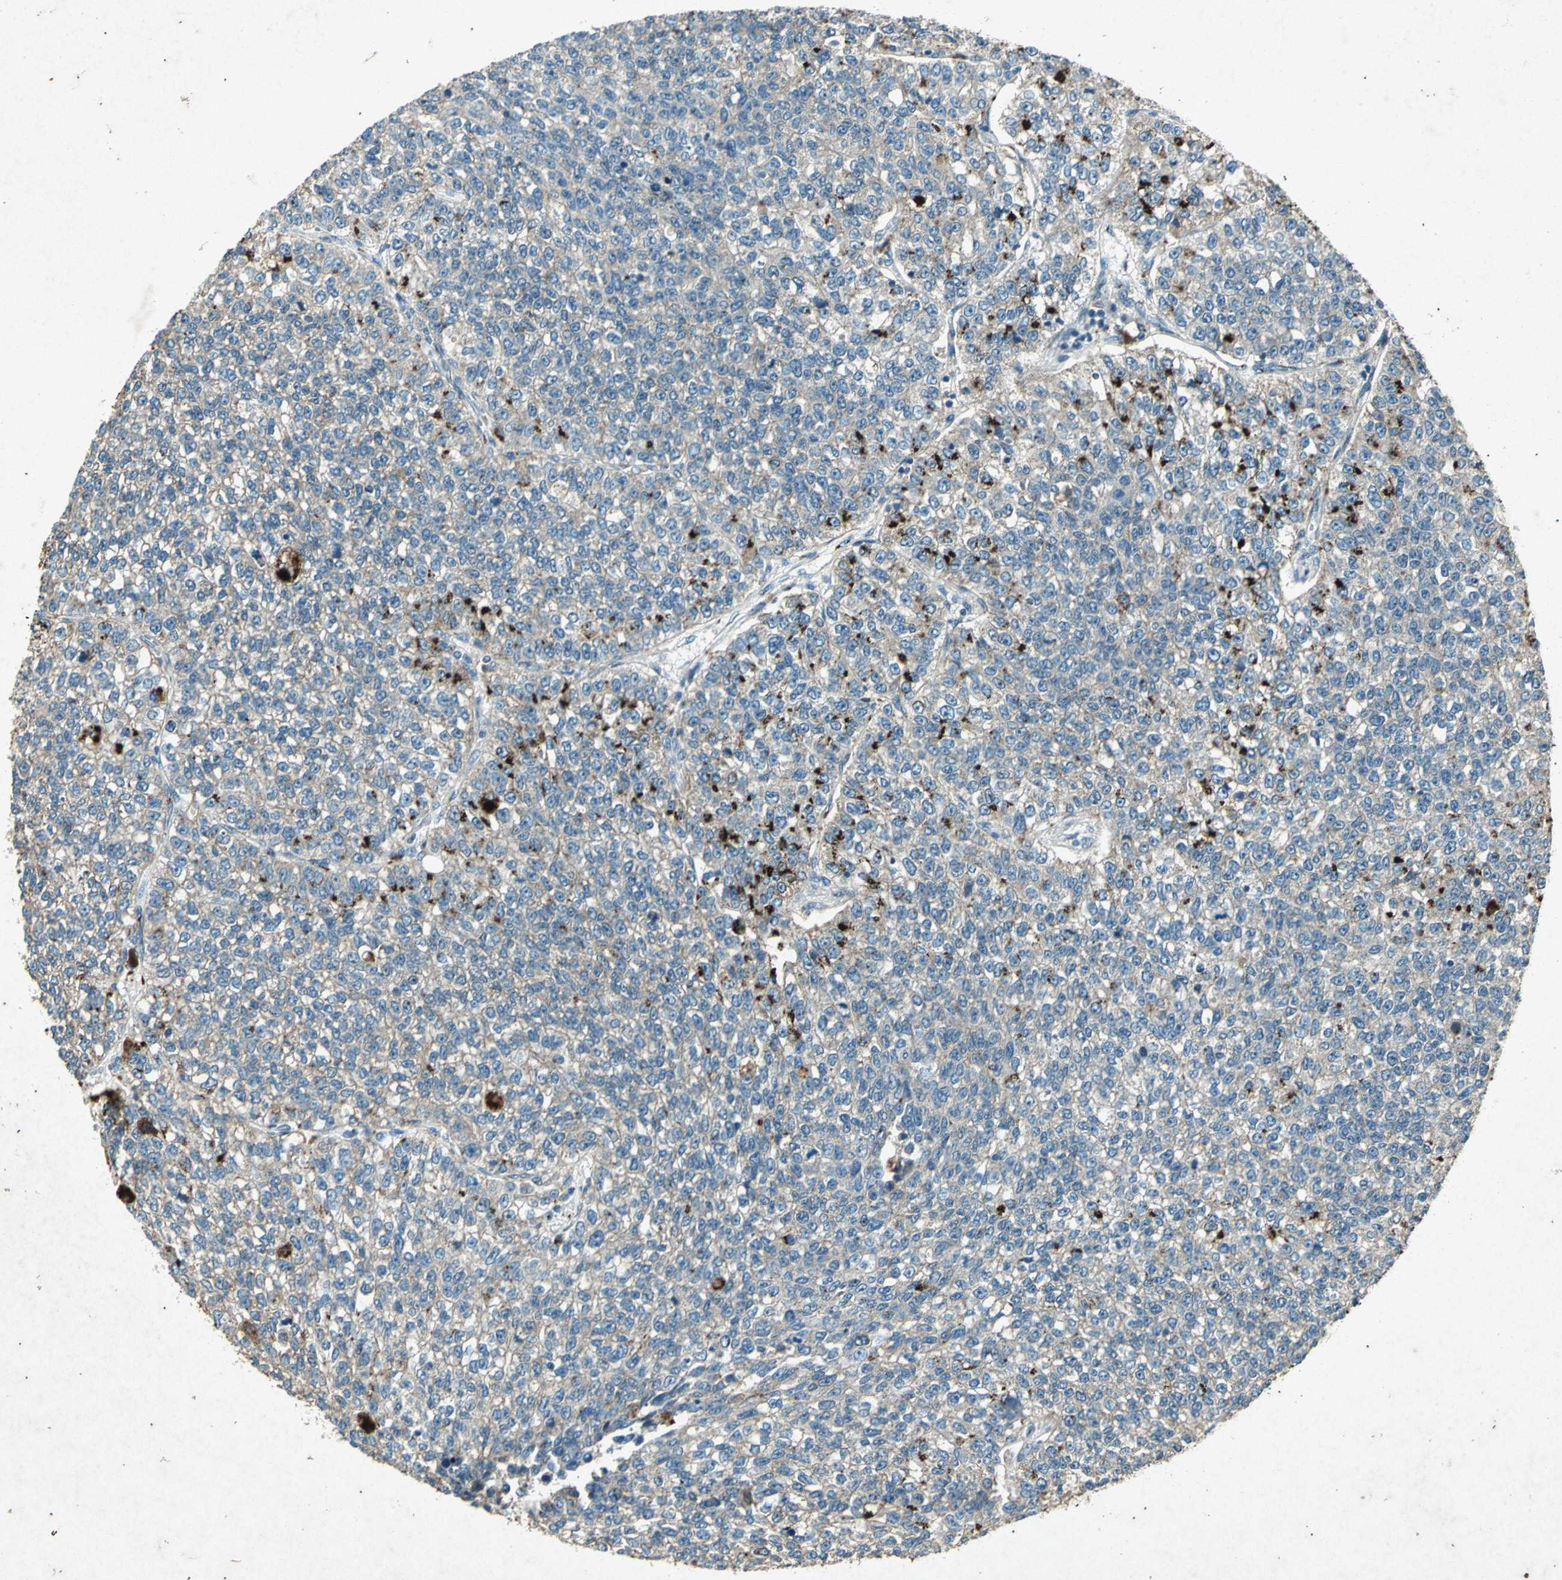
{"staining": {"intensity": "weak", "quantity": "<25%", "location": "cytoplasmic/membranous"}, "tissue": "lung cancer", "cell_type": "Tumor cells", "image_type": "cancer", "snomed": [{"axis": "morphology", "description": "Adenocarcinoma, NOS"}, {"axis": "topography", "description": "Lung"}], "caption": "DAB immunohistochemical staining of human lung cancer (adenocarcinoma) reveals no significant positivity in tumor cells.", "gene": "PSEN1", "patient": {"sex": "male", "age": 49}}